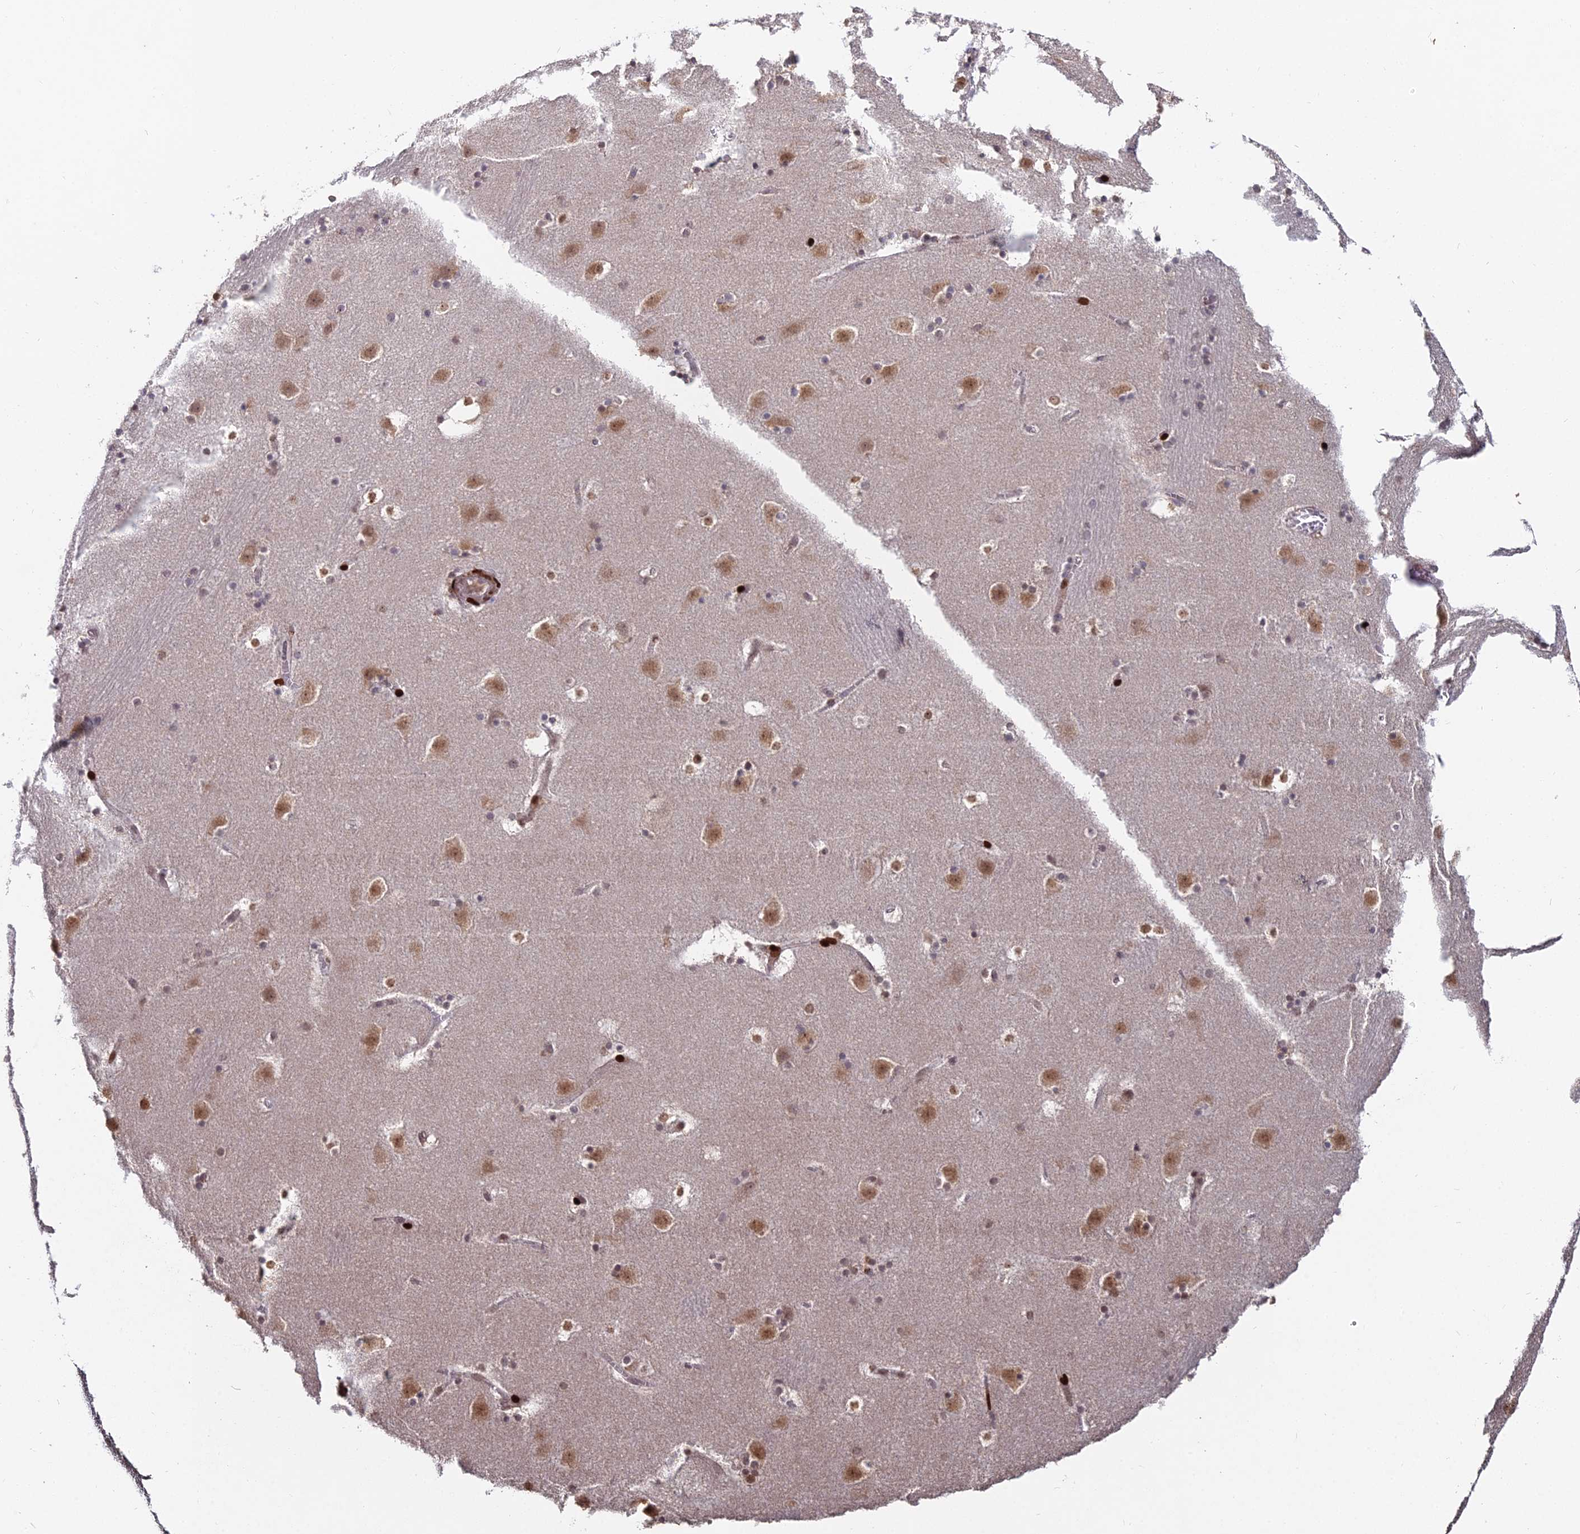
{"staining": {"intensity": "moderate", "quantity": "<25%", "location": "cytoplasmic/membranous,nuclear"}, "tissue": "caudate", "cell_type": "Glial cells", "image_type": "normal", "snomed": [{"axis": "morphology", "description": "Normal tissue, NOS"}, {"axis": "topography", "description": "Lateral ventricle wall"}], "caption": "A high-resolution micrograph shows immunohistochemistry (IHC) staining of normal caudate, which reveals moderate cytoplasmic/membranous,nuclear expression in approximately <25% of glial cells.", "gene": "RBMS2", "patient": {"sex": "male", "age": 45}}